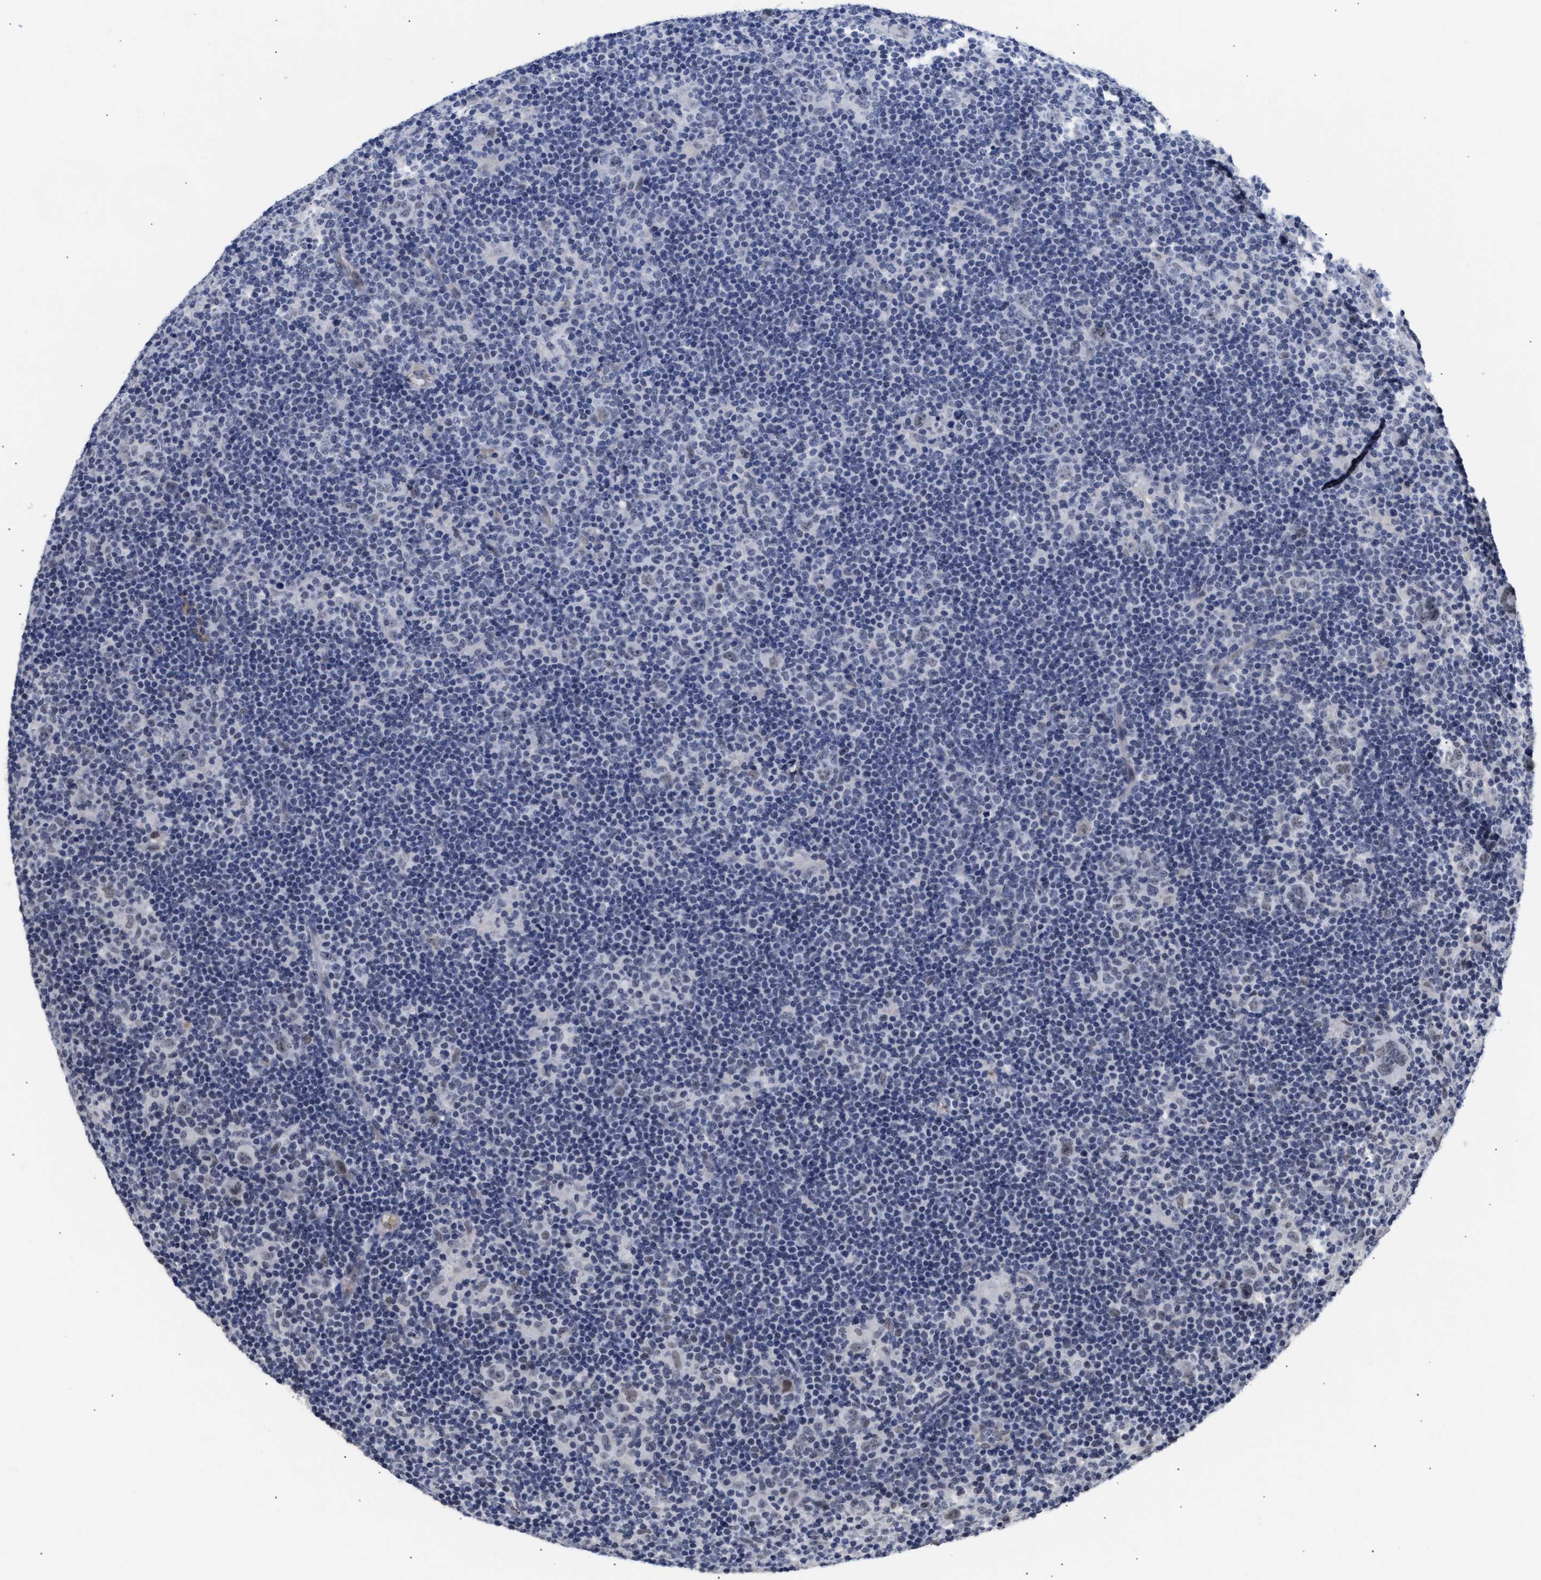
{"staining": {"intensity": "weak", "quantity": "25%-75%", "location": "nuclear"}, "tissue": "lymphoma", "cell_type": "Tumor cells", "image_type": "cancer", "snomed": [{"axis": "morphology", "description": "Hodgkin's disease, NOS"}, {"axis": "topography", "description": "Lymph node"}], "caption": "Immunohistochemistry (IHC) micrograph of neoplastic tissue: human lymphoma stained using immunohistochemistry reveals low levels of weak protein expression localized specifically in the nuclear of tumor cells, appearing as a nuclear brown color.", "gene": "AHNAK2", "patient": {"sex": "female", "age": 57}}